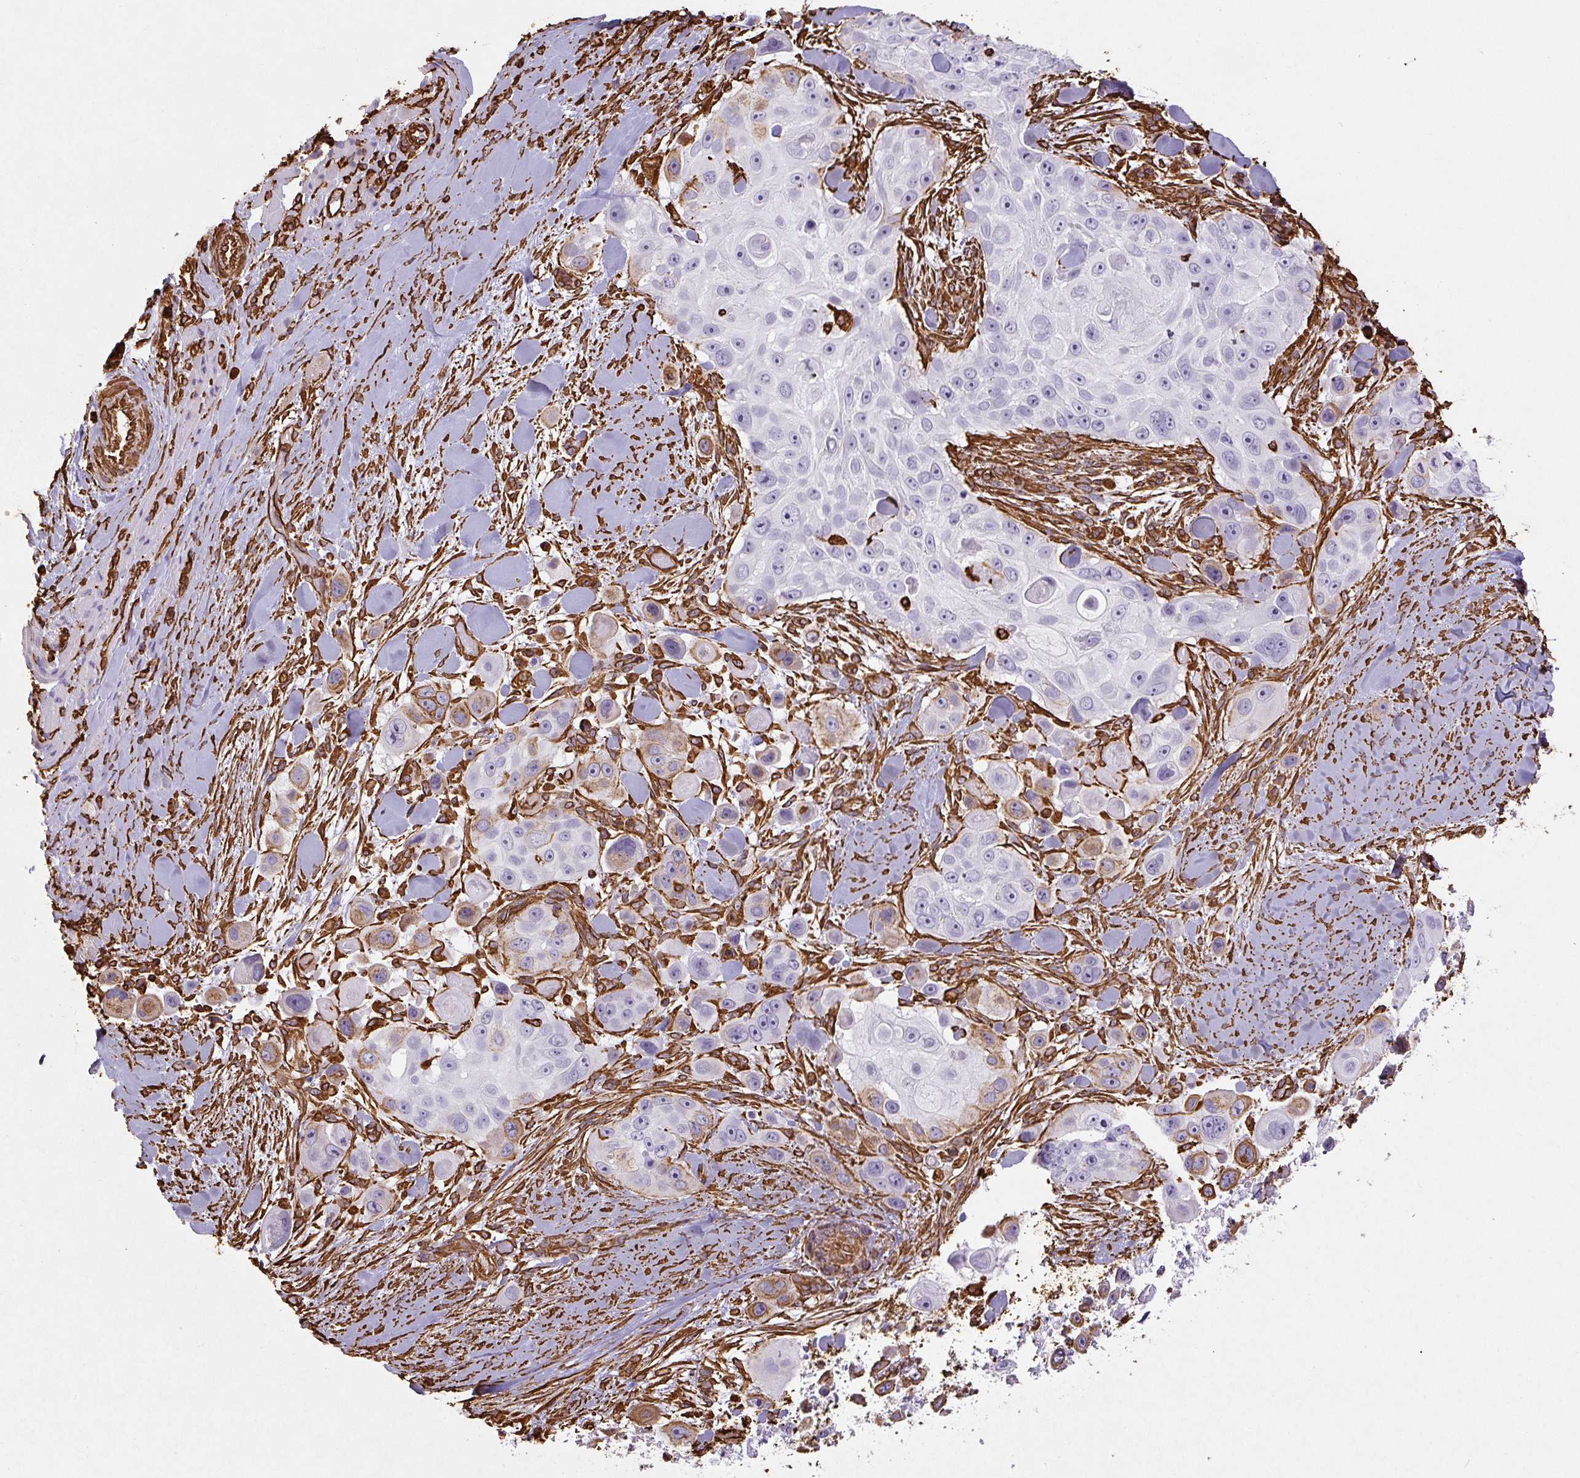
{"staining": {"intensity": "moderate", "quantity": "25%-75%", "location": "cytoplasmic/membranous"}, "tissue": "skin cancer", "cell_type": "Tumor cells", "image_type": "cancer", "snomed": [{"axis": "morphology", "description": "Squamous cell carcinoma, NOS"}, {"axis": "topography", "description": "Skin"}], "caption": "Protein analysis of skin squamous cell carcinoma tissue reveals moderate cytoplasmic/membranous positivity in approximately 25%-75% of tumor cells.", "gene": "VIM", "patient": {"sex": "male", "age": 67}}